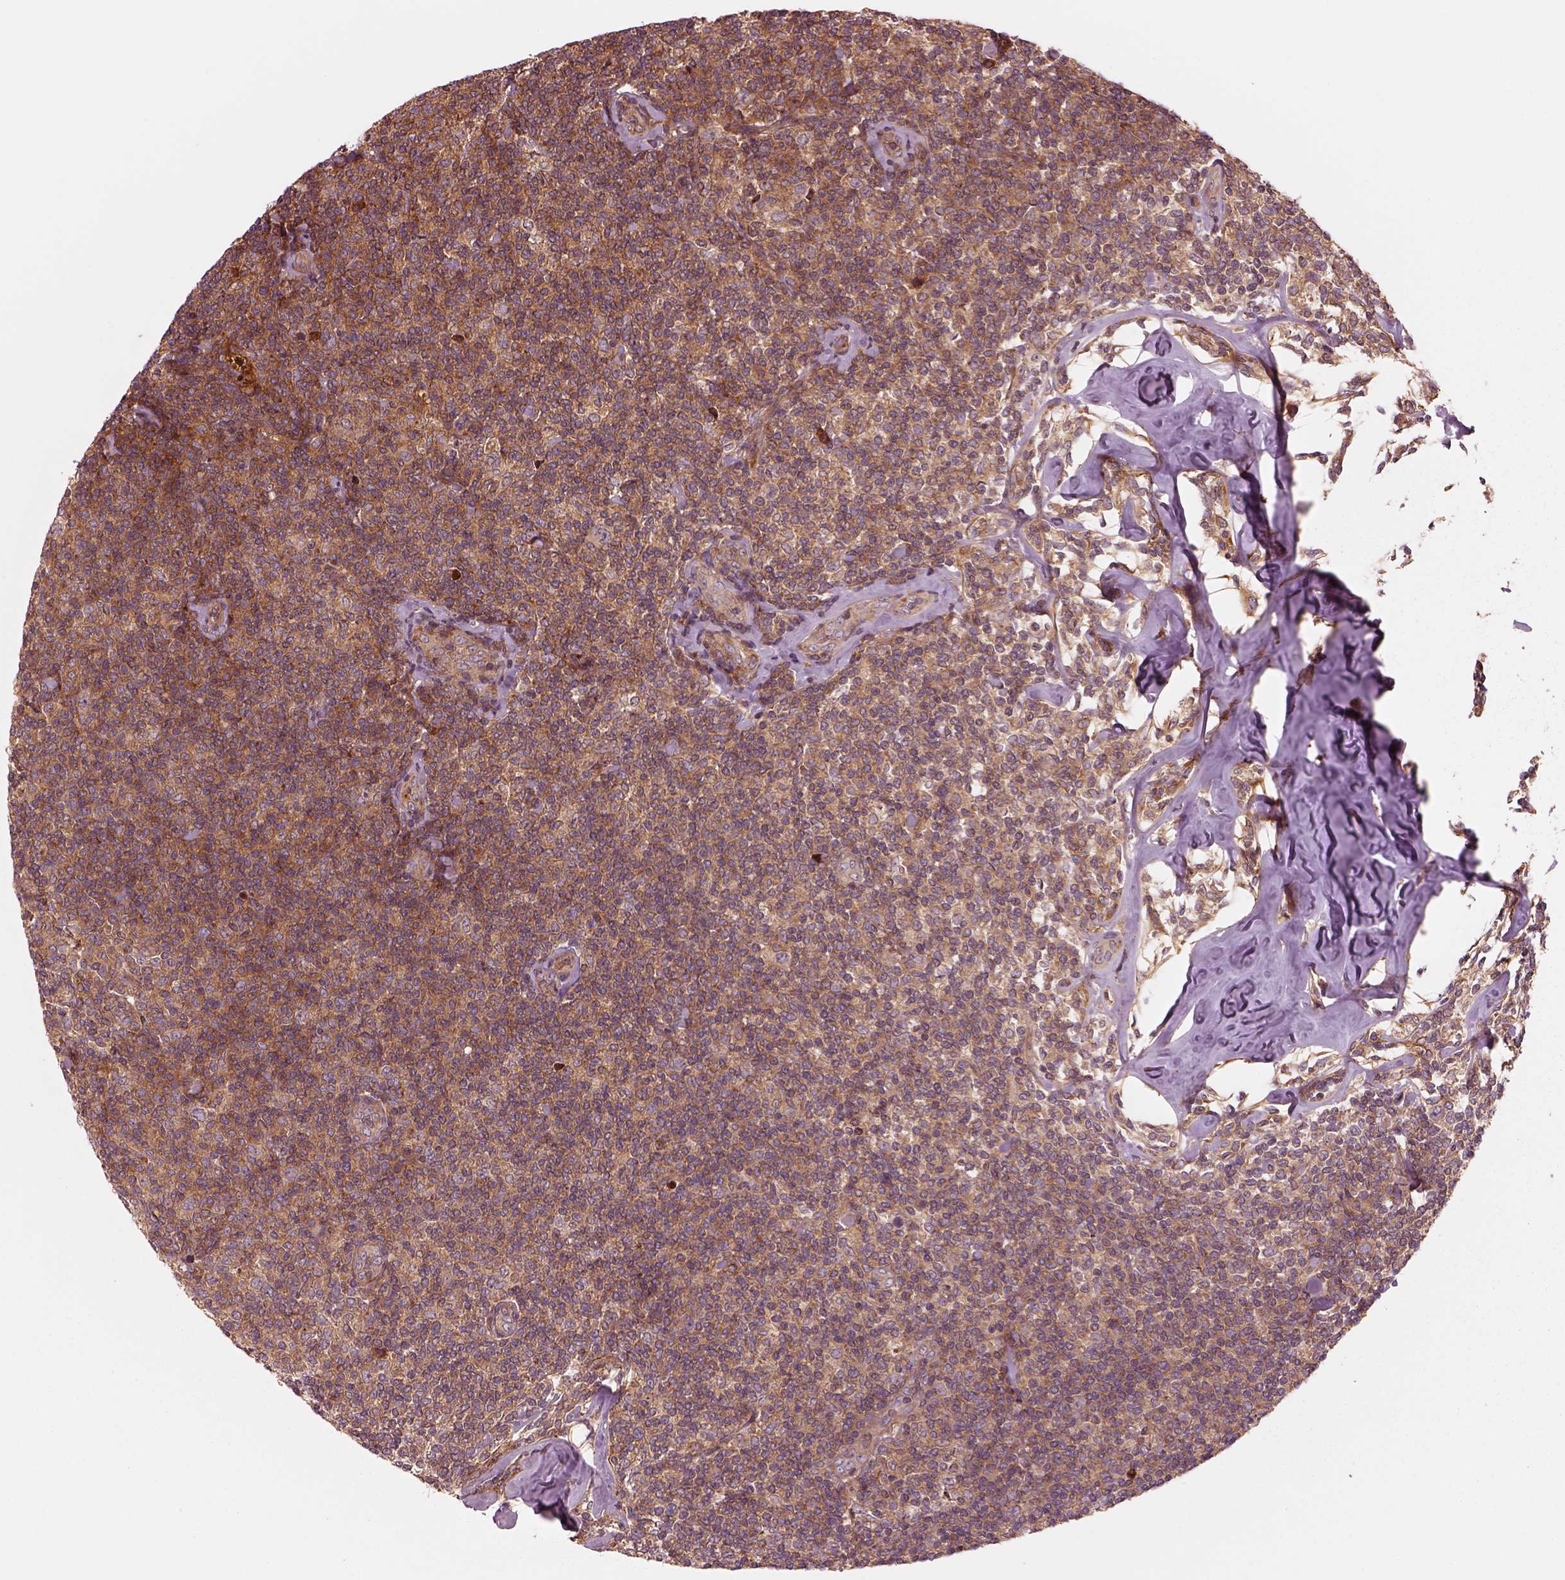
{"staining": {"intensity": "moderate", "quantity": ">75%", "location": "cytoplasmic/membranous"}, "tissue": "lymphoma", "cell_type": "Tumor cells", "image_type": "cancer", "snomed": [{"axis": "morphology", "description": "Malignant lymphoma, non-Hodgkin's type, Low grade"}, {"axis": "topography", "description": "Lymph node"}], "caption": "This histopathology image reveals IHC staining of low-grade malignant lymphoma, non-Hodgkin's type, with medium moderate cytoplasmic/membranous positivity in approximately >75% of tumor cells.", "gene": "ASCC2", "patient": {"sex": "female", "age": 56}}